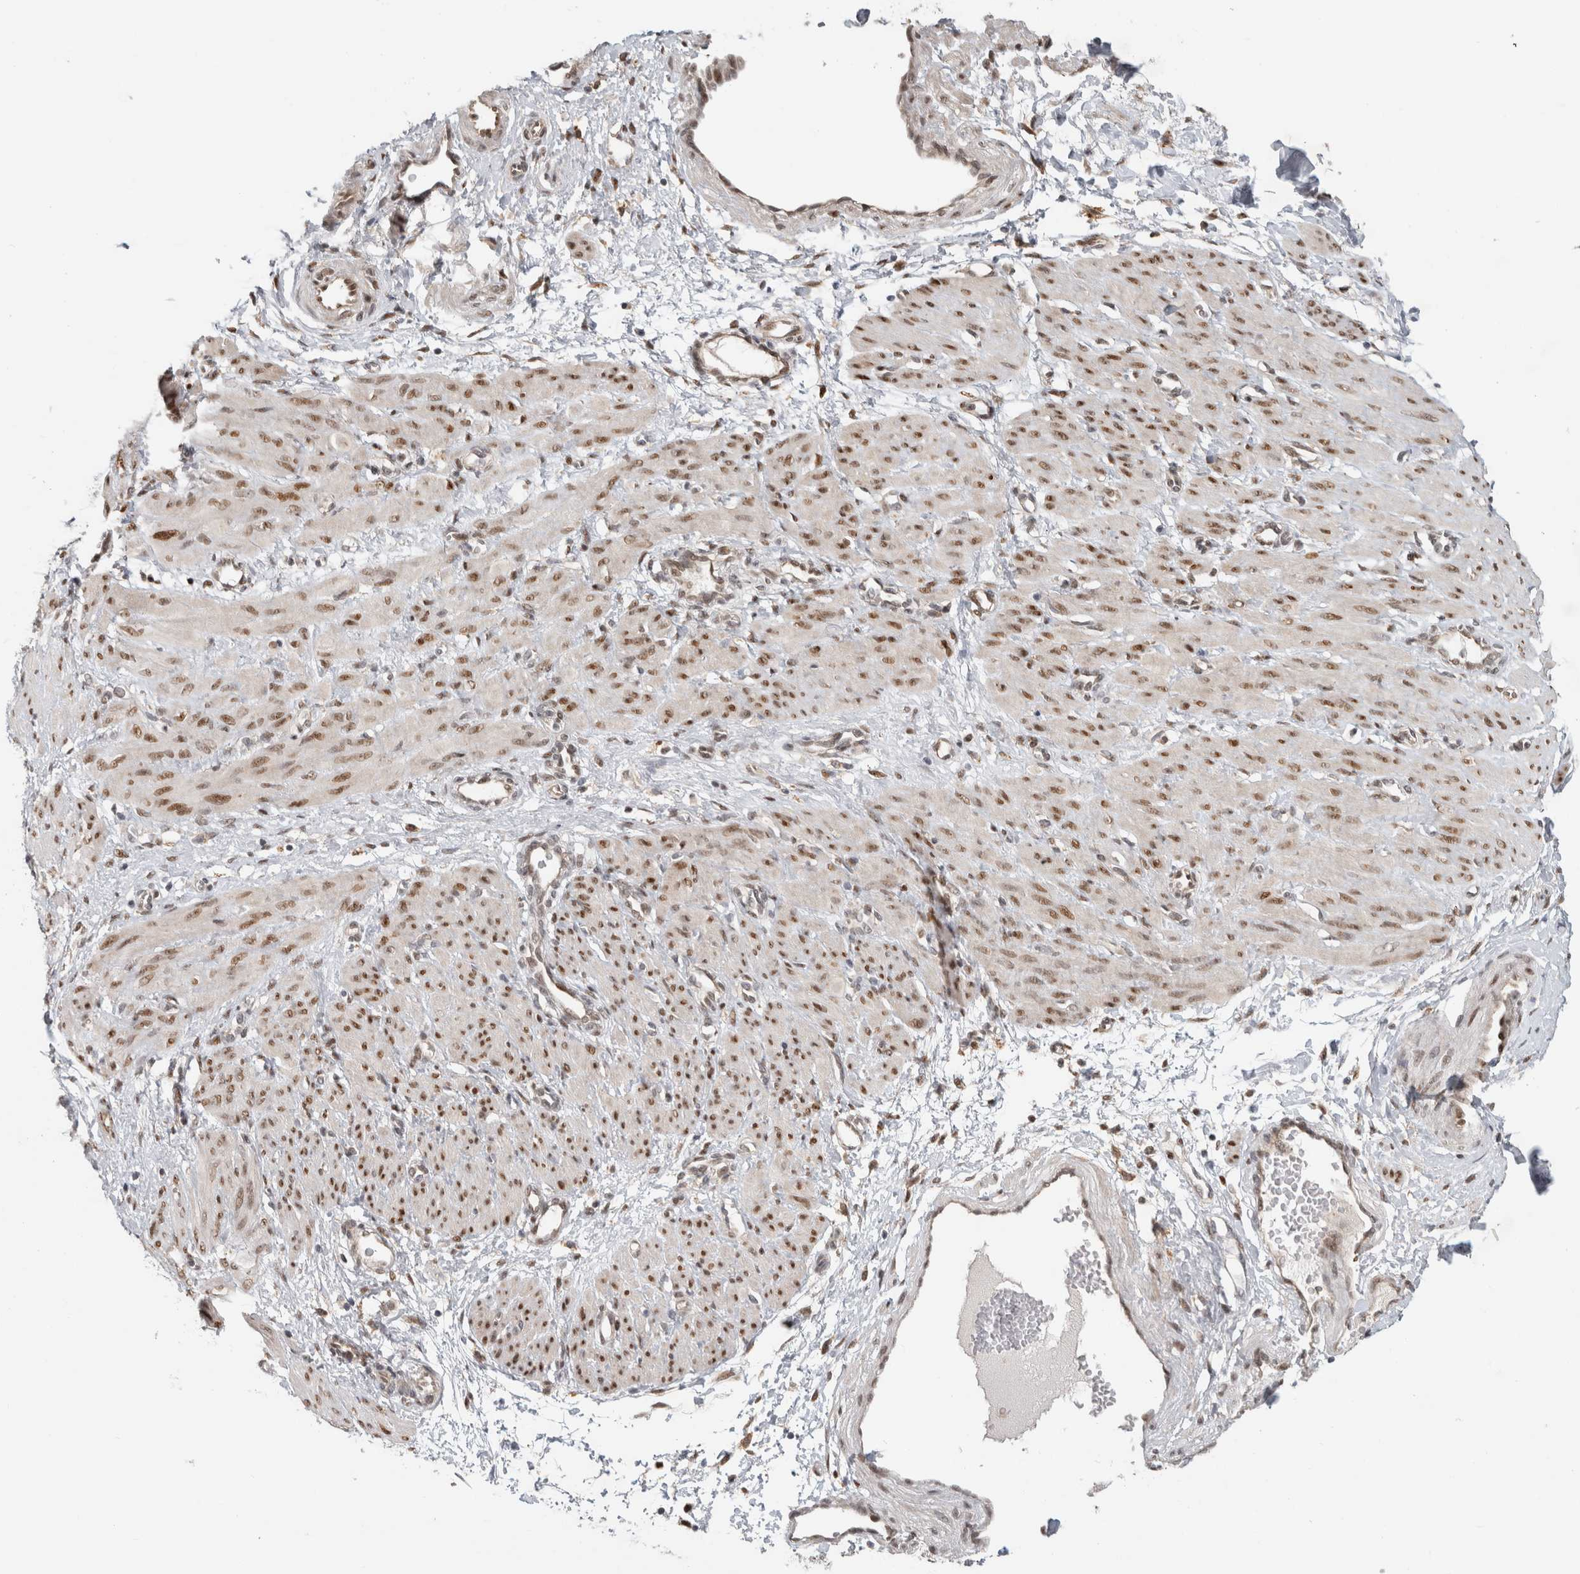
{"staining": {"intensity": "moderate", "quantity": ">75%", "location": "nuclear"}, "tissue": "smooth muscle", "cell_type": "Smooth muscle cells", "image_type": "normal", "snomed": [{"axis": "morphology", "description": "Normal tissue, NOS"}, {"axis": "topography", "description": "Endometrium"}], "caption": "Protein expression analysis of normal smooth muscle reveals moderate nuclear expression in approximately >75% of smooth muscle cells.", "gene": "NAB2", "patient": {"sex": "female", "age": 33}}